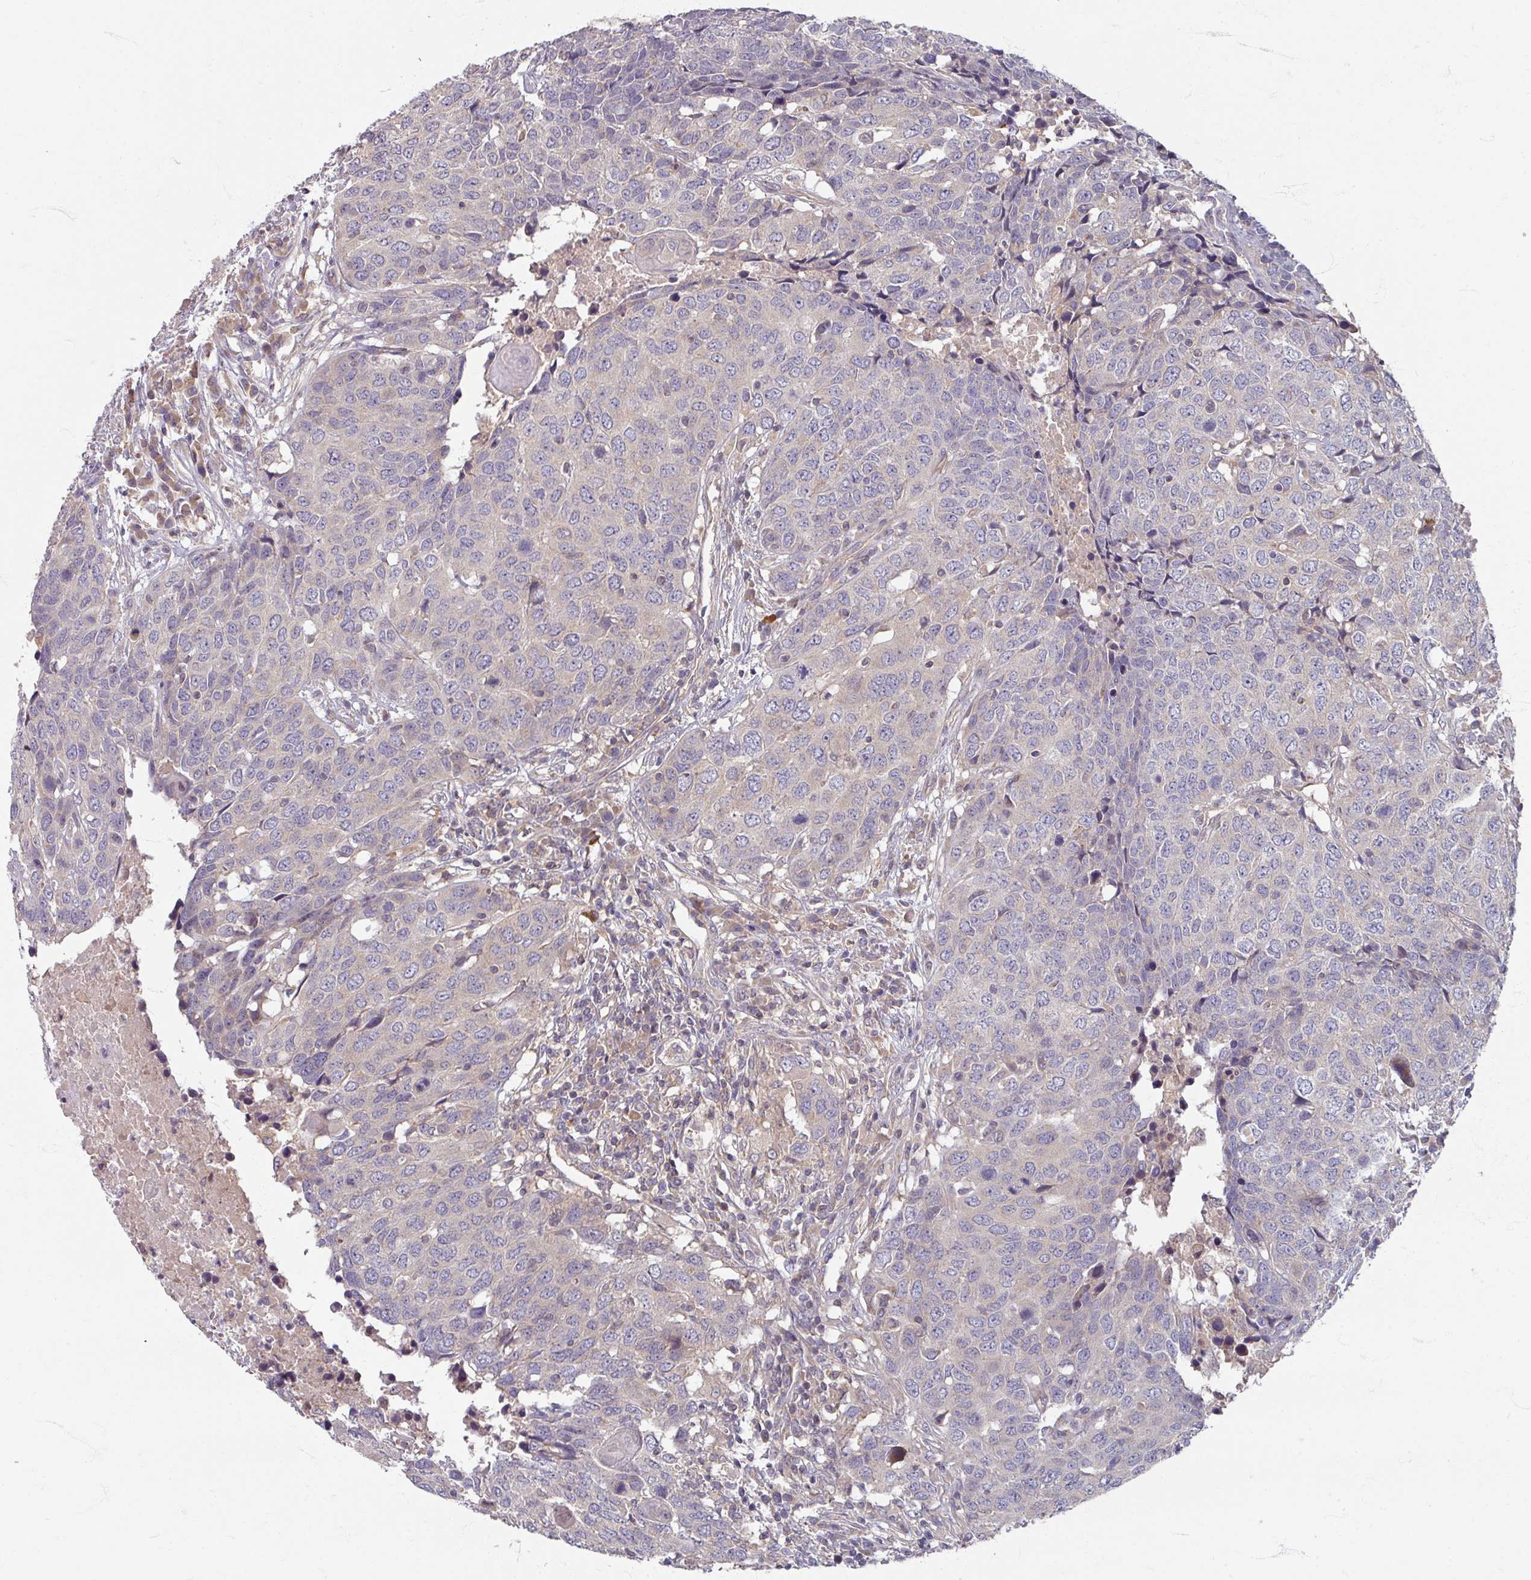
{"staining": {"intensity": "negative", "quantity": "none", "location": "none"}, "tissue": "head and neck cancer", "cell_type": "Tumor cells", "image_type": "cancer", "snomed": [{"axis": "morphology", "description": "Squamous cell carcinoma, NOS"}, {"axis": "topography", "description": "Head-Neck"}], "caption": "There is no significant staining in tumor cells of head and neck cancer. The staining was performed using DAB (3,3'-diaminobenzidine) to visualize the protein expression in brown, while the nuclei were stained in blue with hematoxylin (Magnification: 20x).", "gene": "STAM", "patient": {"sex": "male", "age": 66}}